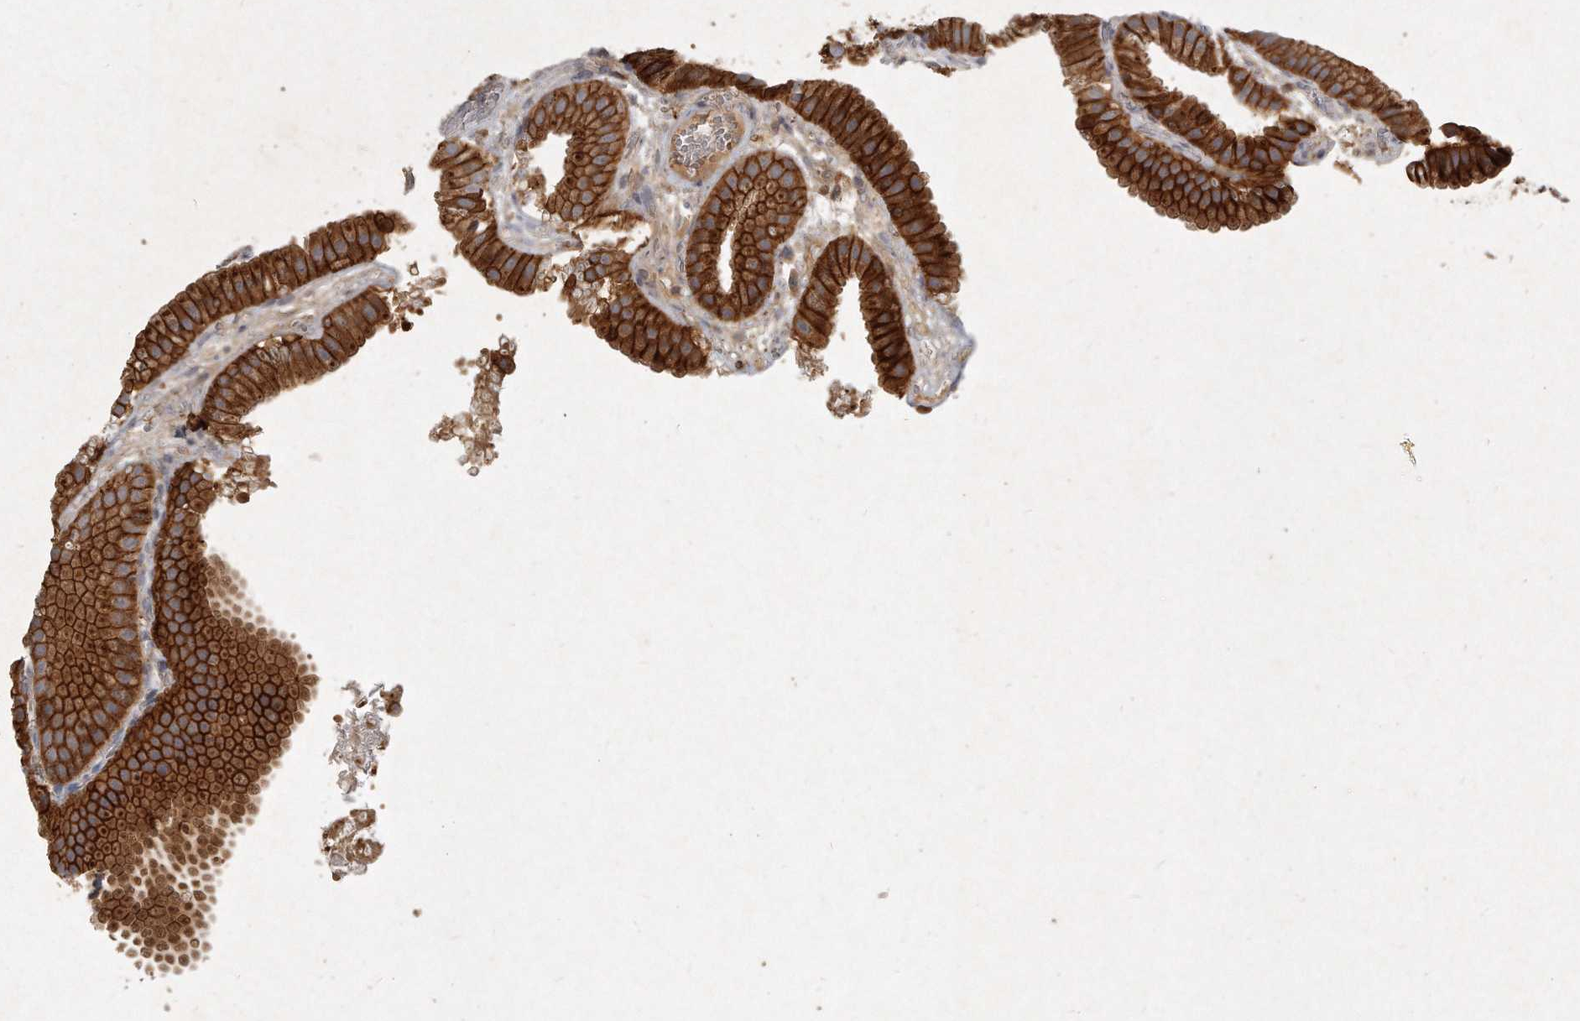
{"staining": {"intensity": "strong", "quantity": ">75%", "location": "cytoplasmic/membranous"}, "tissue": "gallbladder", "cell_type": "Glandular cells", "image_type": "normal", "snomed": [{"axis": "morphology", "description": "Normal tissue, NOS"}, {"axis": "topography", "description": "Gallbladder"}], "caption": "Immunohistochemical staining of normal human gallbladder exhibits strong cytoplasmic/membranous protein expression in about >75% of glandular cells.", "gene": "LGALS8", "patient": {"sex": "female", "age": 30}}